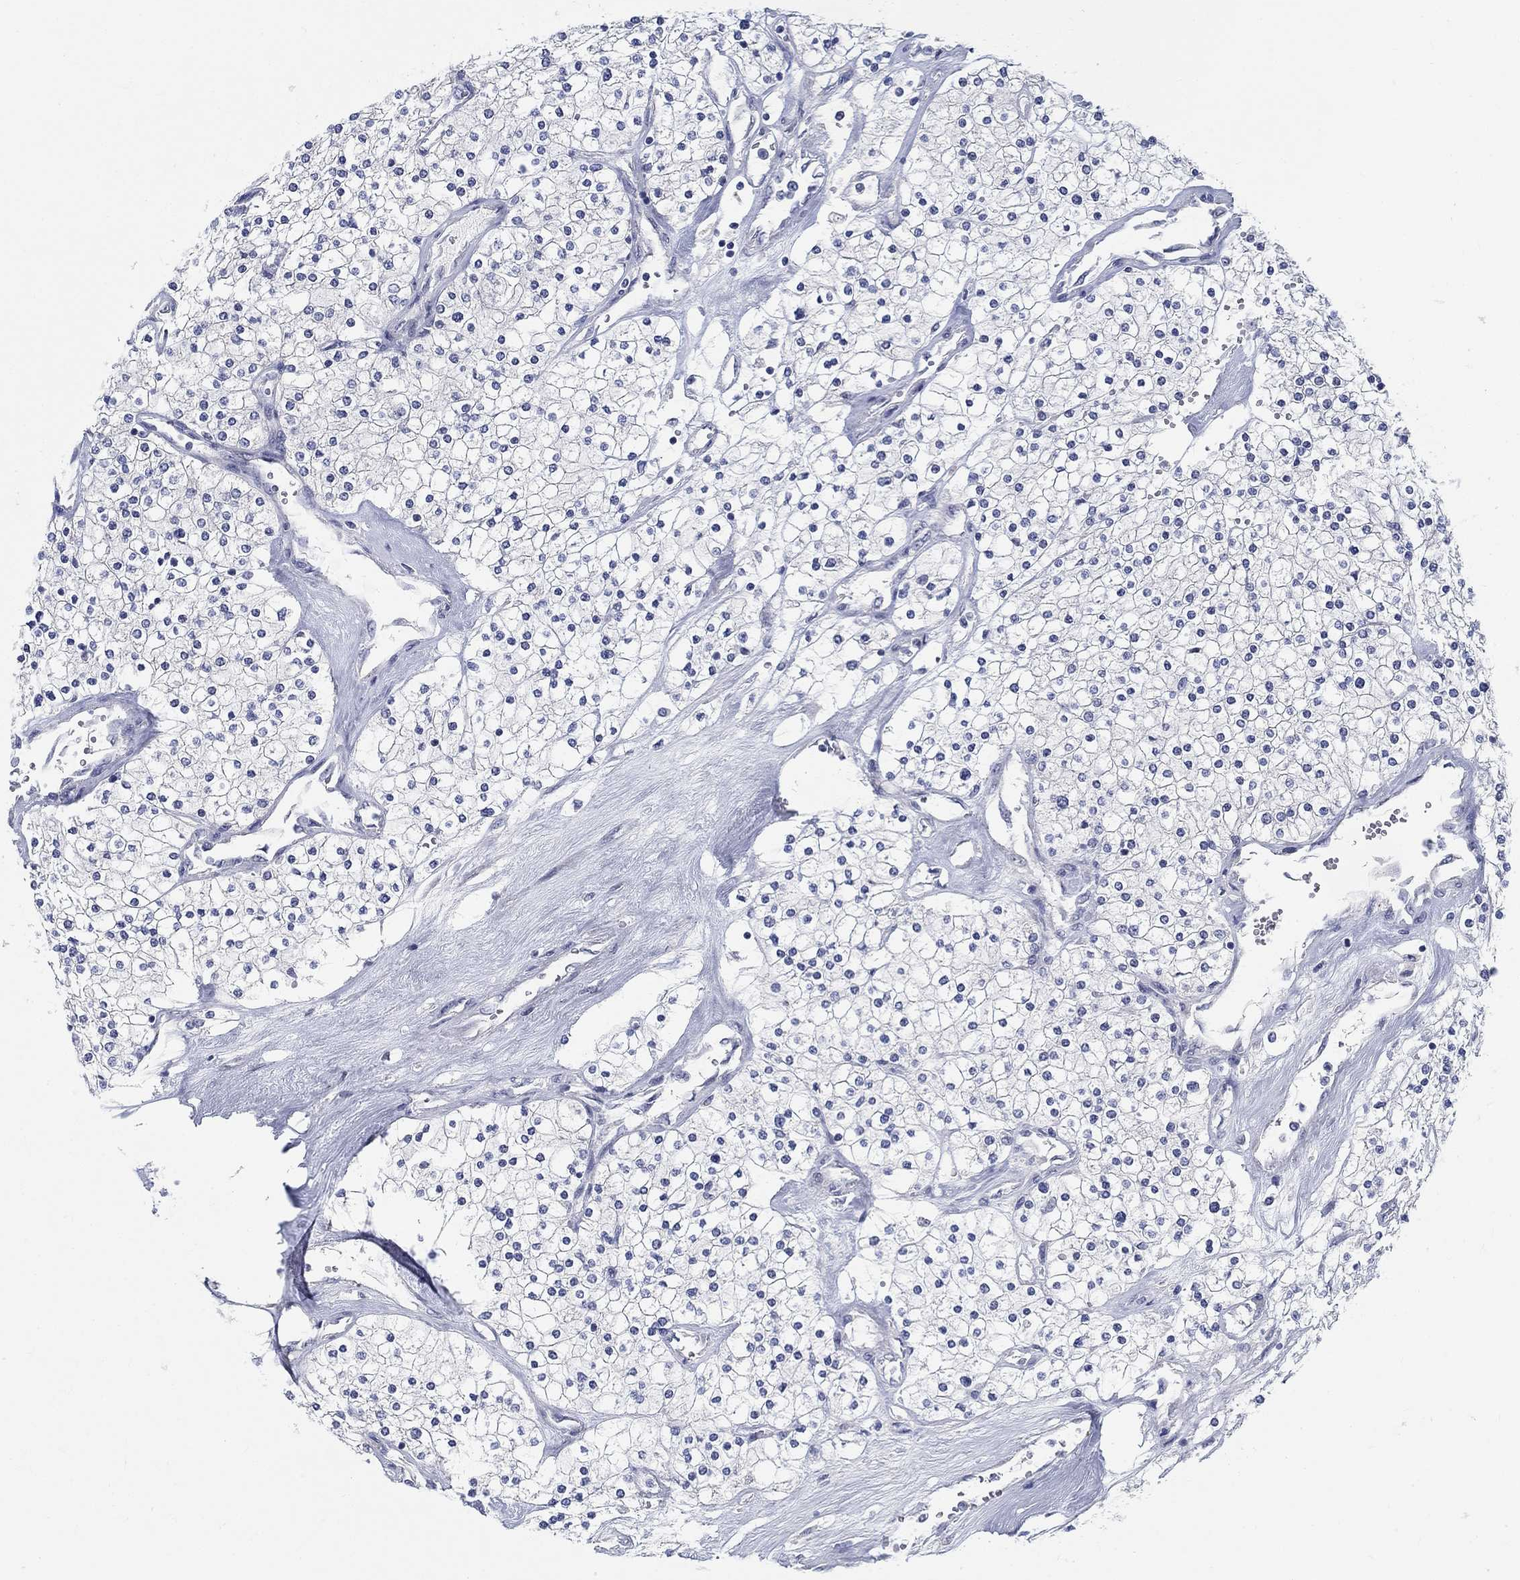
{"staining": {"intensity": "negative", "quantity": "none", "location": "none"}, "tissue": "renal cancer", "cell_type": "Tumor cells", "image_type": "cancer", "snomed": [{"axis": "morphology", "description": "Adenocarcinoma, NOS"}, {"axis": "topography", "description": "Kidney"}], "caption": "Human adenocarcinoma (renal) stained for a protein using immunohistochemistry exhibits no expression in tumor cells.", "gene": "SMIM18", "patient": {"sex": "male", "age": 80}}